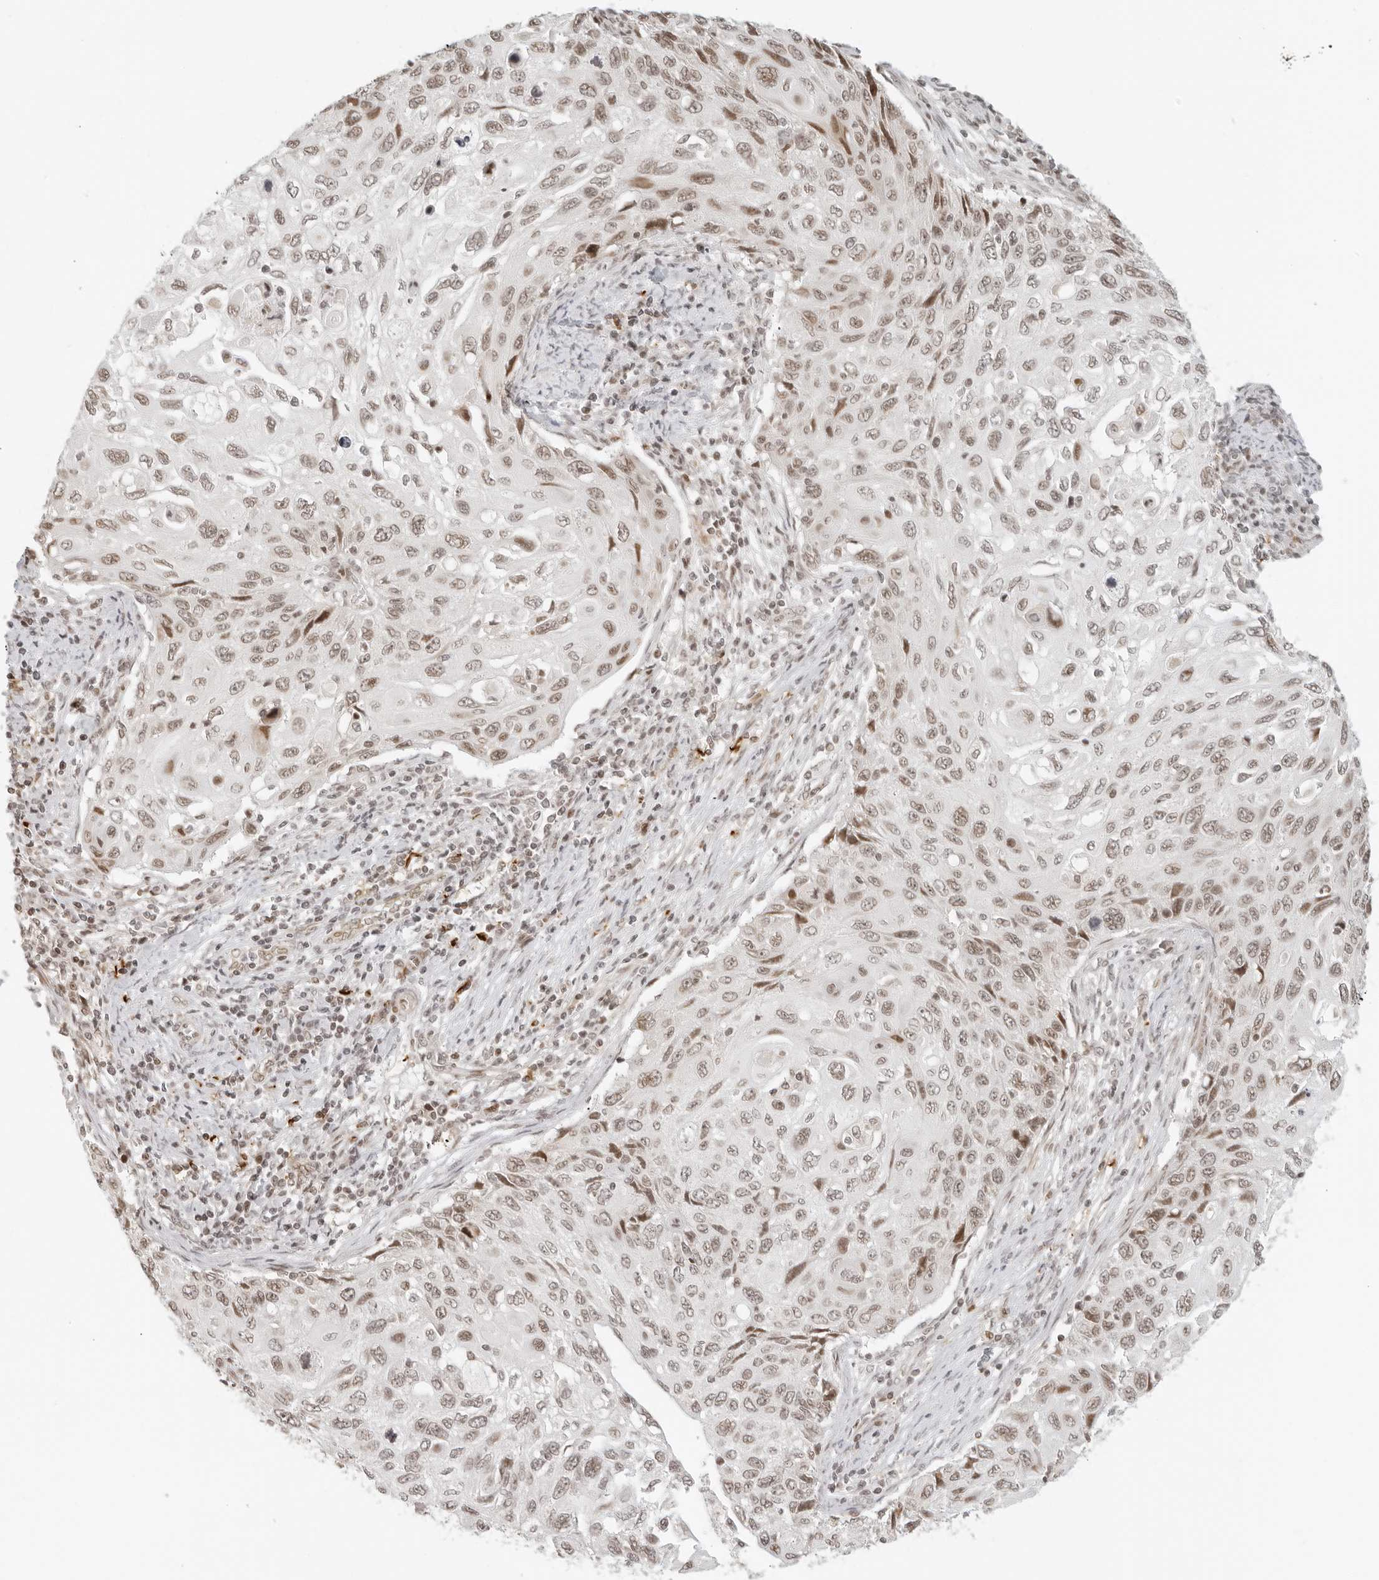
{"staining": {"intensity": "weak", "quantity": ">75%", "location": "nuclear"}, "tissue": "cervical cancer", "cell_type": "Tumor cells", "image_type": "cancer", "snomed": [{"axis": "morphology", "description": "Squamous cell carcinoma, NOS"}, {"axis": "topography", "description": "Cervix"}], "caption": "Weak nuclear staining is appreciated in approximately >75% of tumor cells in cervical squamous cell carcinoma.", "gene": "ZNF407", "patient": {"sex": "female", "age": 70}}